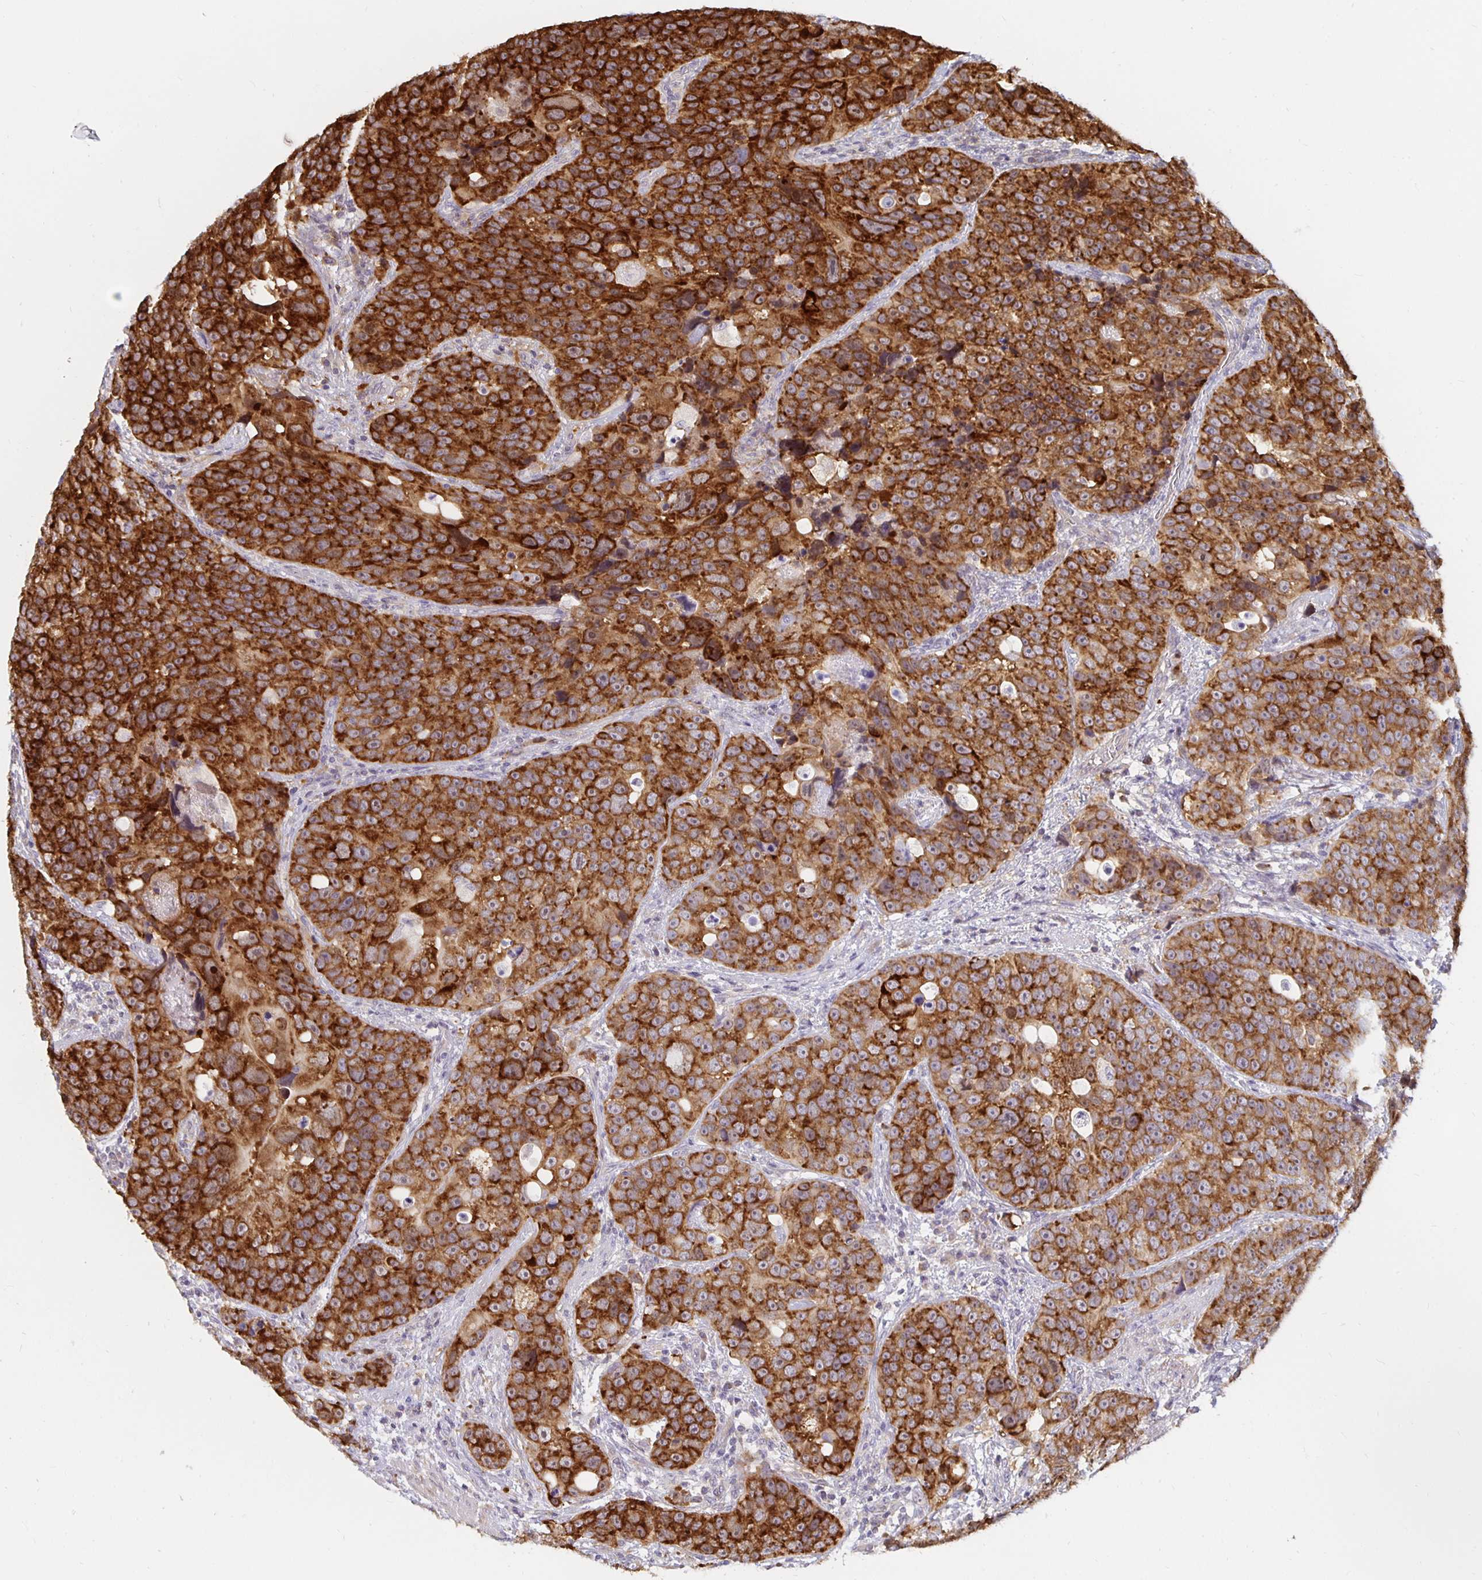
{"staining": {"intensity": "strong", "quantity": ">75%", "location": "cytoplasmic/membranous"}, "tissue": "urothelial cancer", "cell_type": "Tumor cells", "image_type": "cancer", "snomed": [{"axis": "morphology", "description": "Urothelial carcinoma, NOS"}, {"axis": "topography", "description": "Urinary bladder"}], "caption": "There is high levels of strong cytoplasmic/membranous expression in tumor cells of urothelial cancer, as demonstrated by immunohistochemical staining (brown color).", "gene": "PDAP1", "patient": {"sex": "male", "age": 52}}